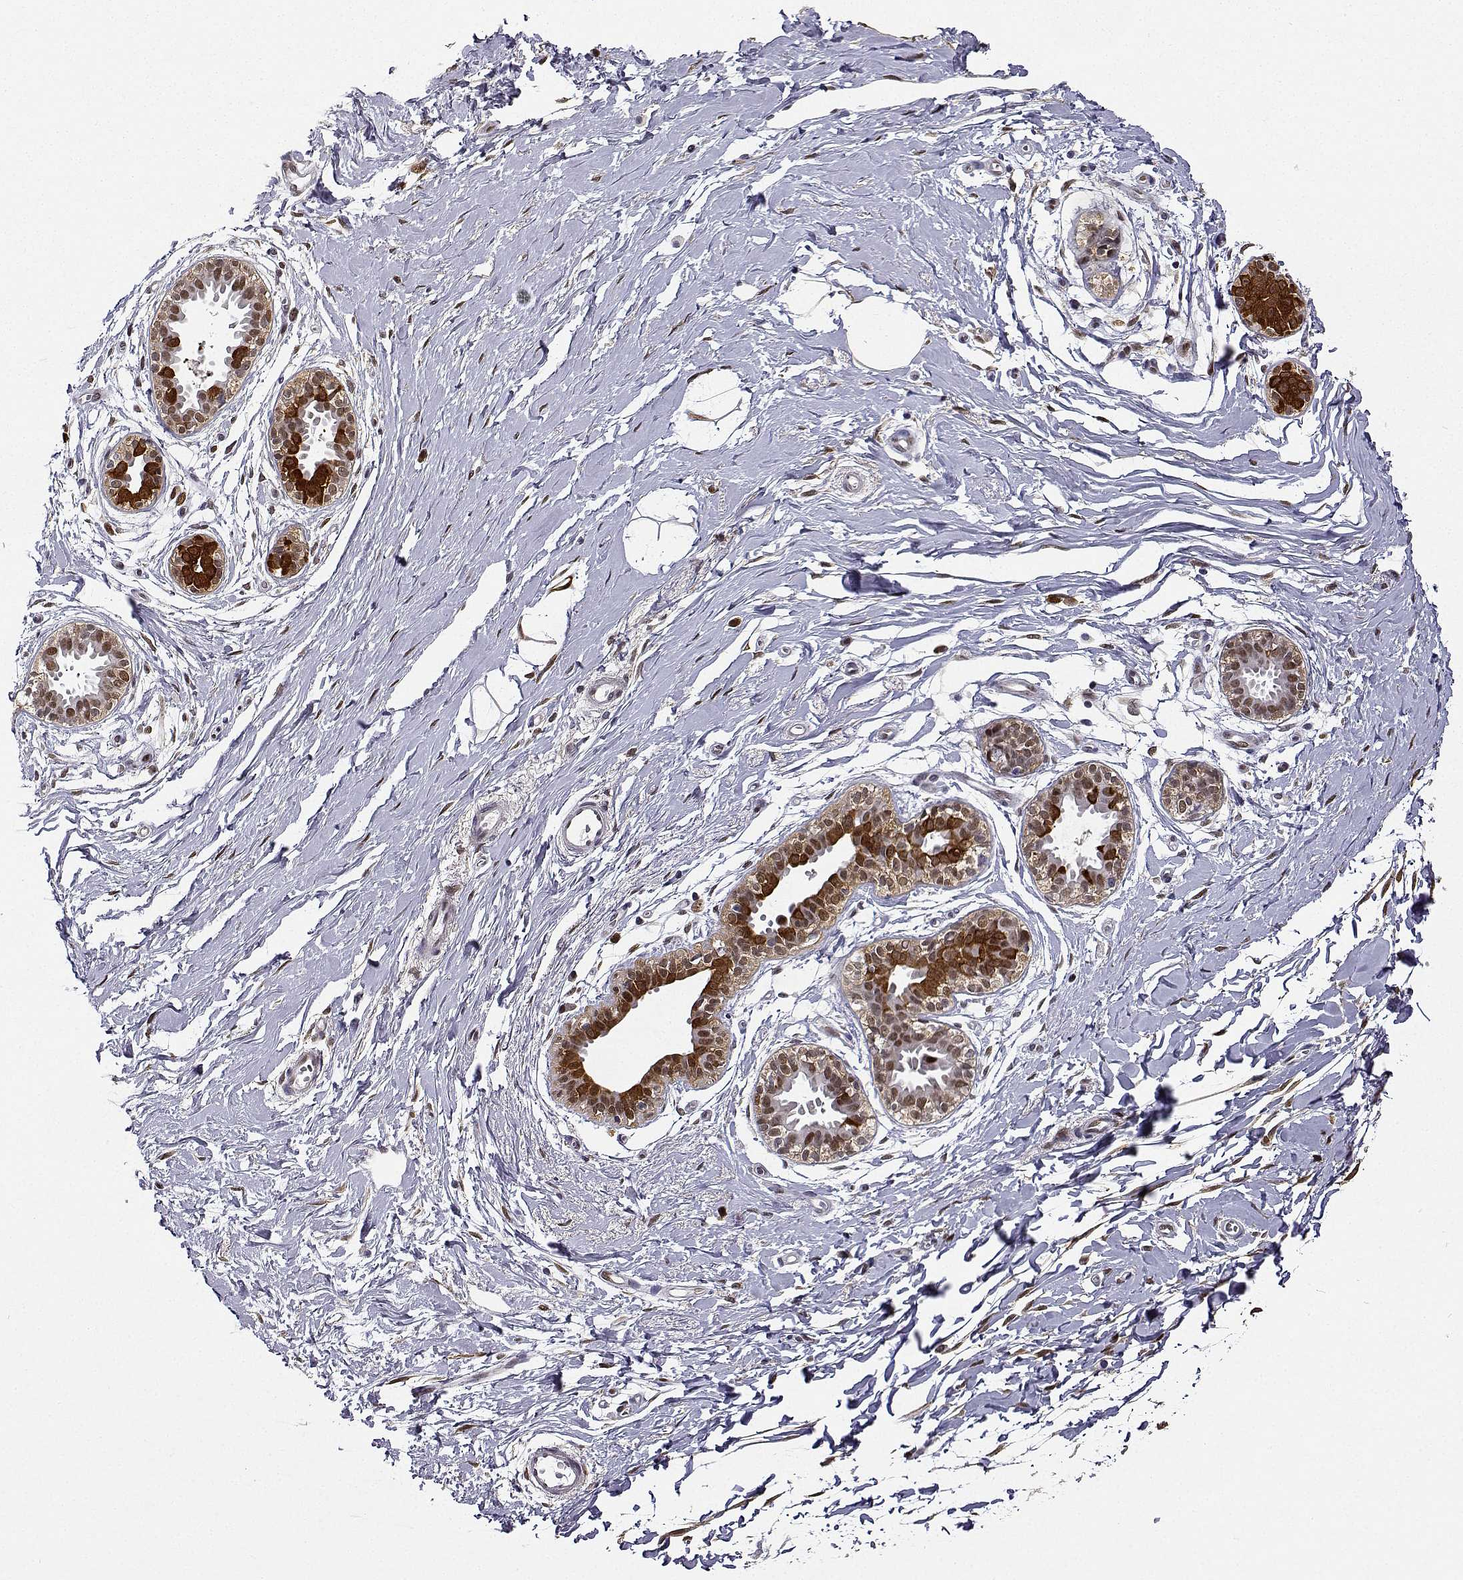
{"staining": {"intensity": "moderate", "quantity": ">75%", "location": "cytoplasmic/membranous,nuclear"}, "tissue": "breast", "cell_type": "Adipocytes", "image_type": "normal", "snomed": [{"axis": "morphology", "description": "Normal tissue, NOS"}, {"axis": "topography", "description": "Breast"}], "caption": "A high-resolution image shows IHC staining of benign breast, which exhibits moderate cytoplasmic/membranous,nuclear expression in about >75% of adipocytes.", "gene": "PHGDH", "patient": {"sex": "female", "age": 49}}